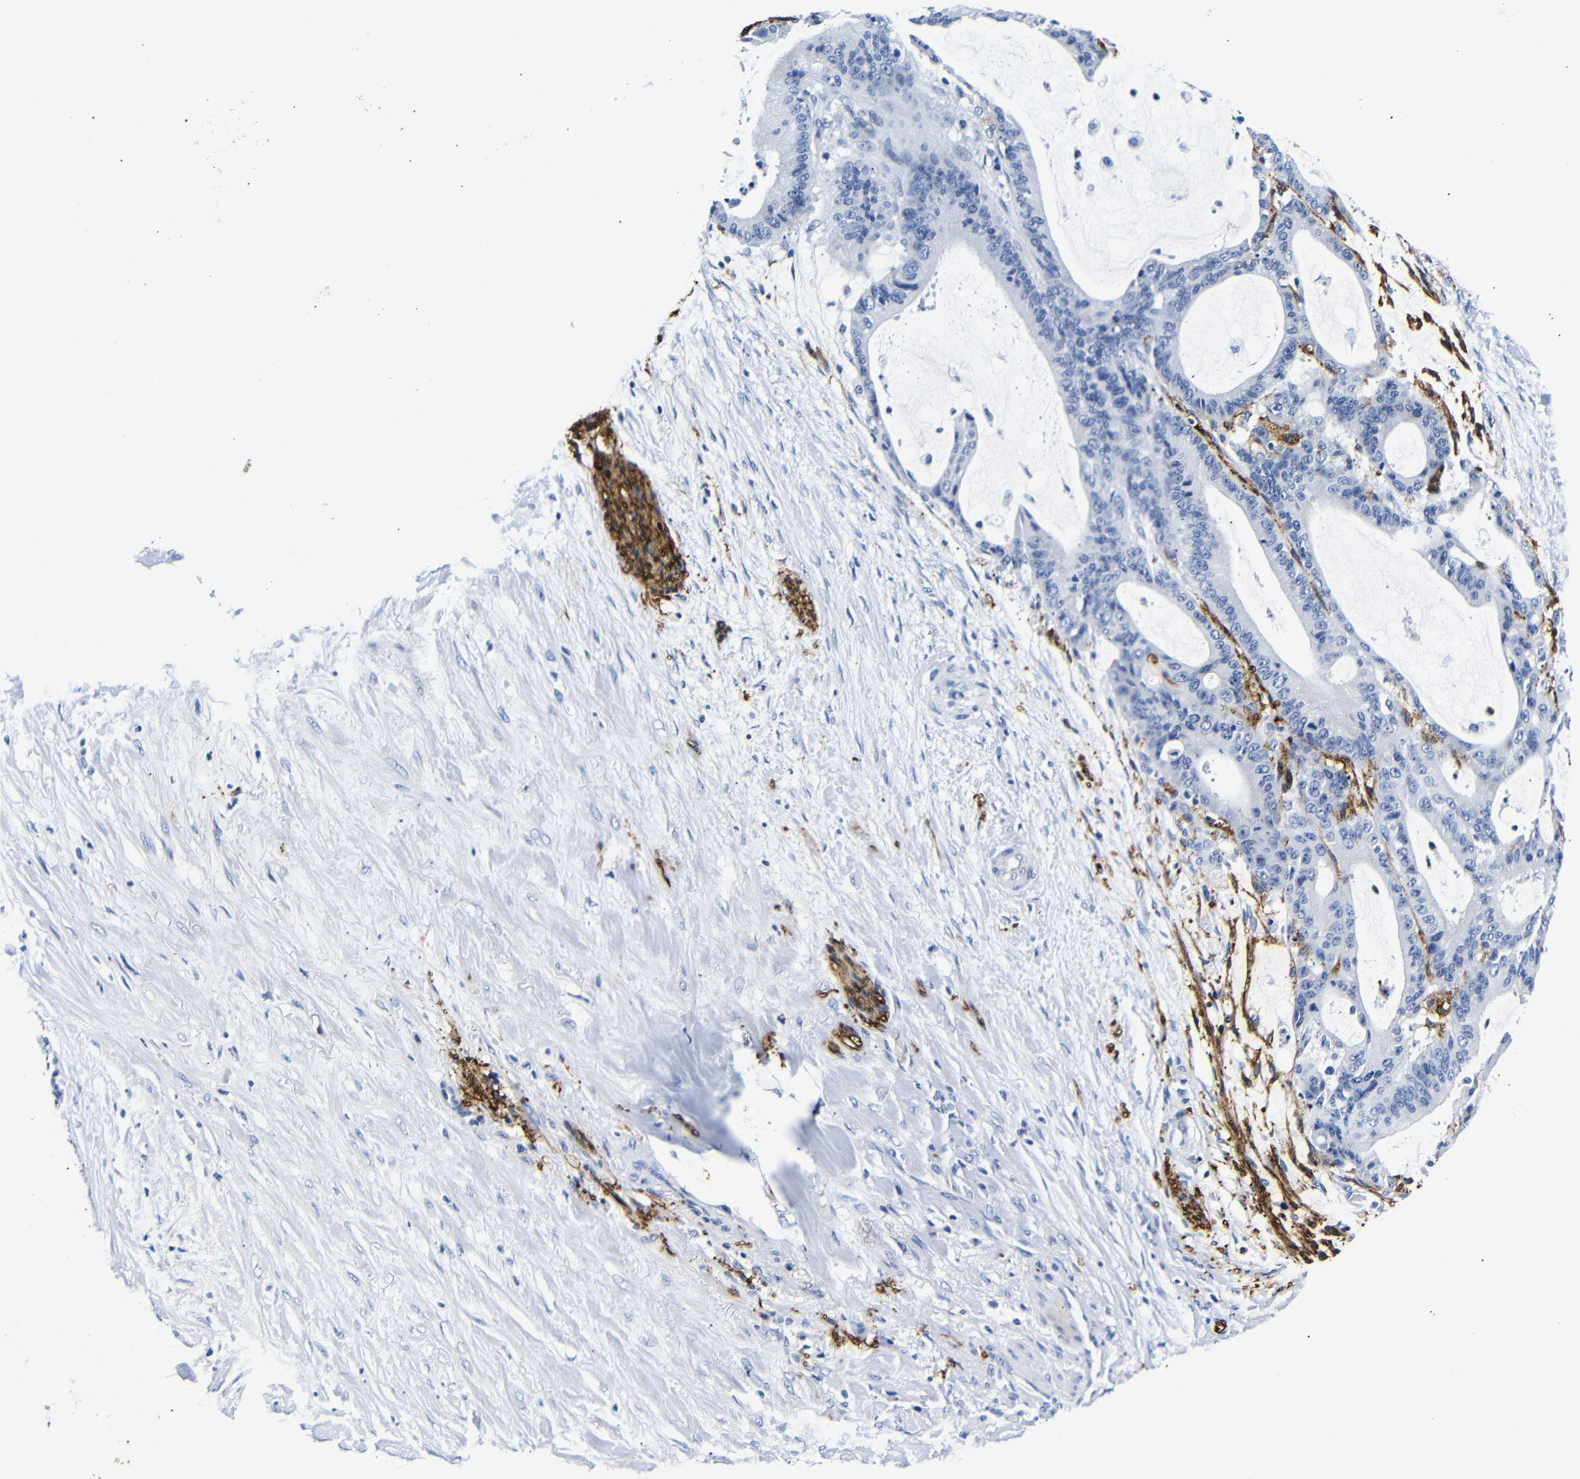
{"staining": {"intensity": "negative", "quantity": "none", "location": "none"}, "tissue": "liver cancer", "cell_type": "Tumor cells", "image_type": "cancer", "snomed": [{"axis": "morphology", "description": "Cholangiocarcinoma"}, {"axis": "topography", "description": "Liver"}], "caption": "This is an immunohistochemistry (IHC) photomicrograph of liver cholangiocarcinoma. There is no expression in tumor cells.", "gene": "GAP43", "patient": {"sex": "female", "age": 73}}